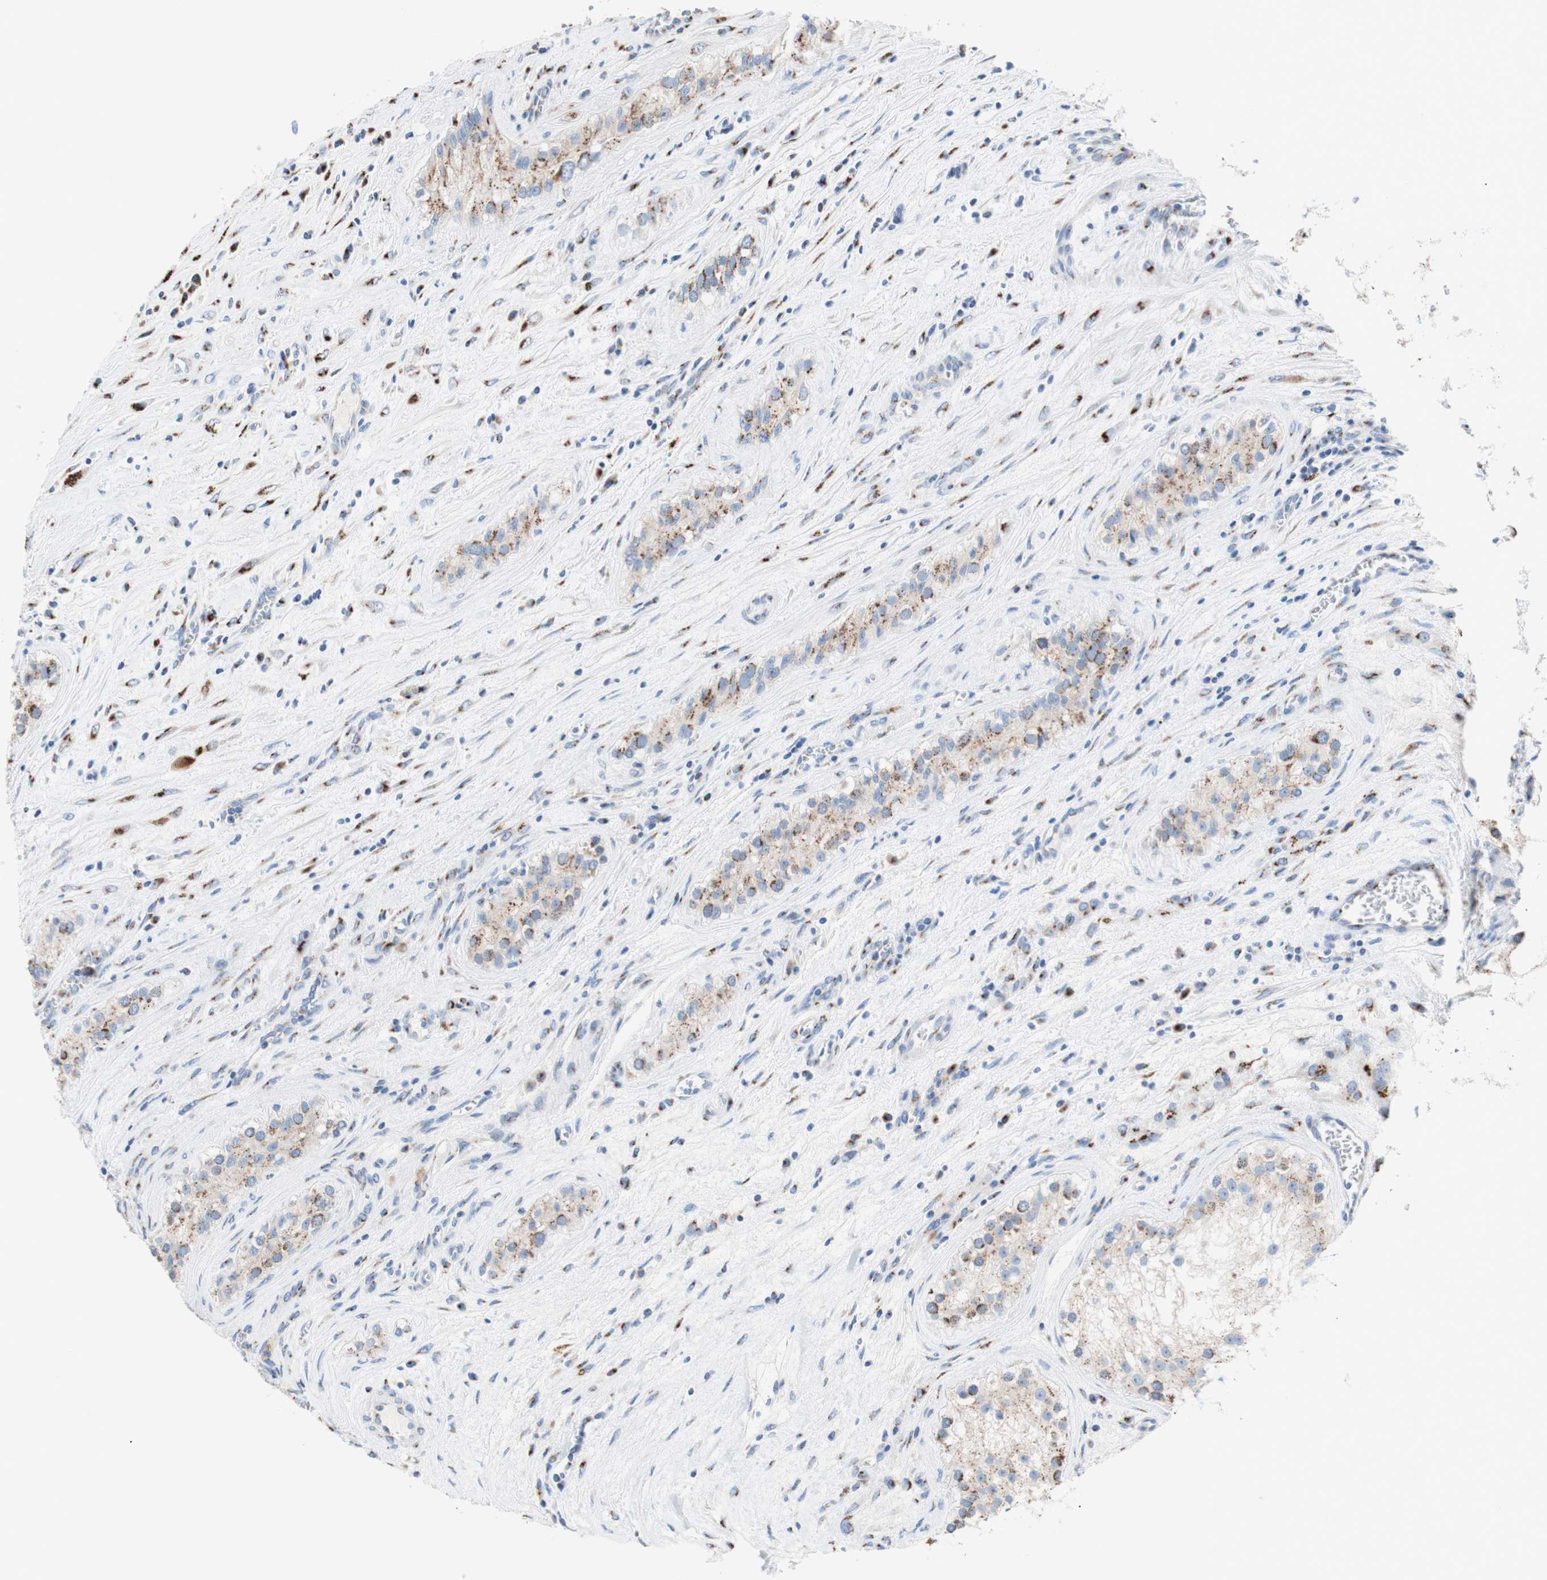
{"staining": {"intensity": "weak", "quantity": ">75%", "location": "cytoplasmic/membranous"}, "tissue": "testis cancer", "cell_type": "Tumor cells", "image_type": "cancer", "snomed": [{"axis": "morphology", "description": "Carcinoma, Embryonal, NOS"}, {"axis": "topography", "description": "Testis"}], "caption": "DAB (3,3'-diaminobenzidine) immunohistochemical staining of human testis cancer (embryonal carcinoma) displays weak cytoplasmic/membranous protein expression in about >75% of tumor cells.", "gene": "GALNT2", "patient": {"sex": "male", "age": 28}}